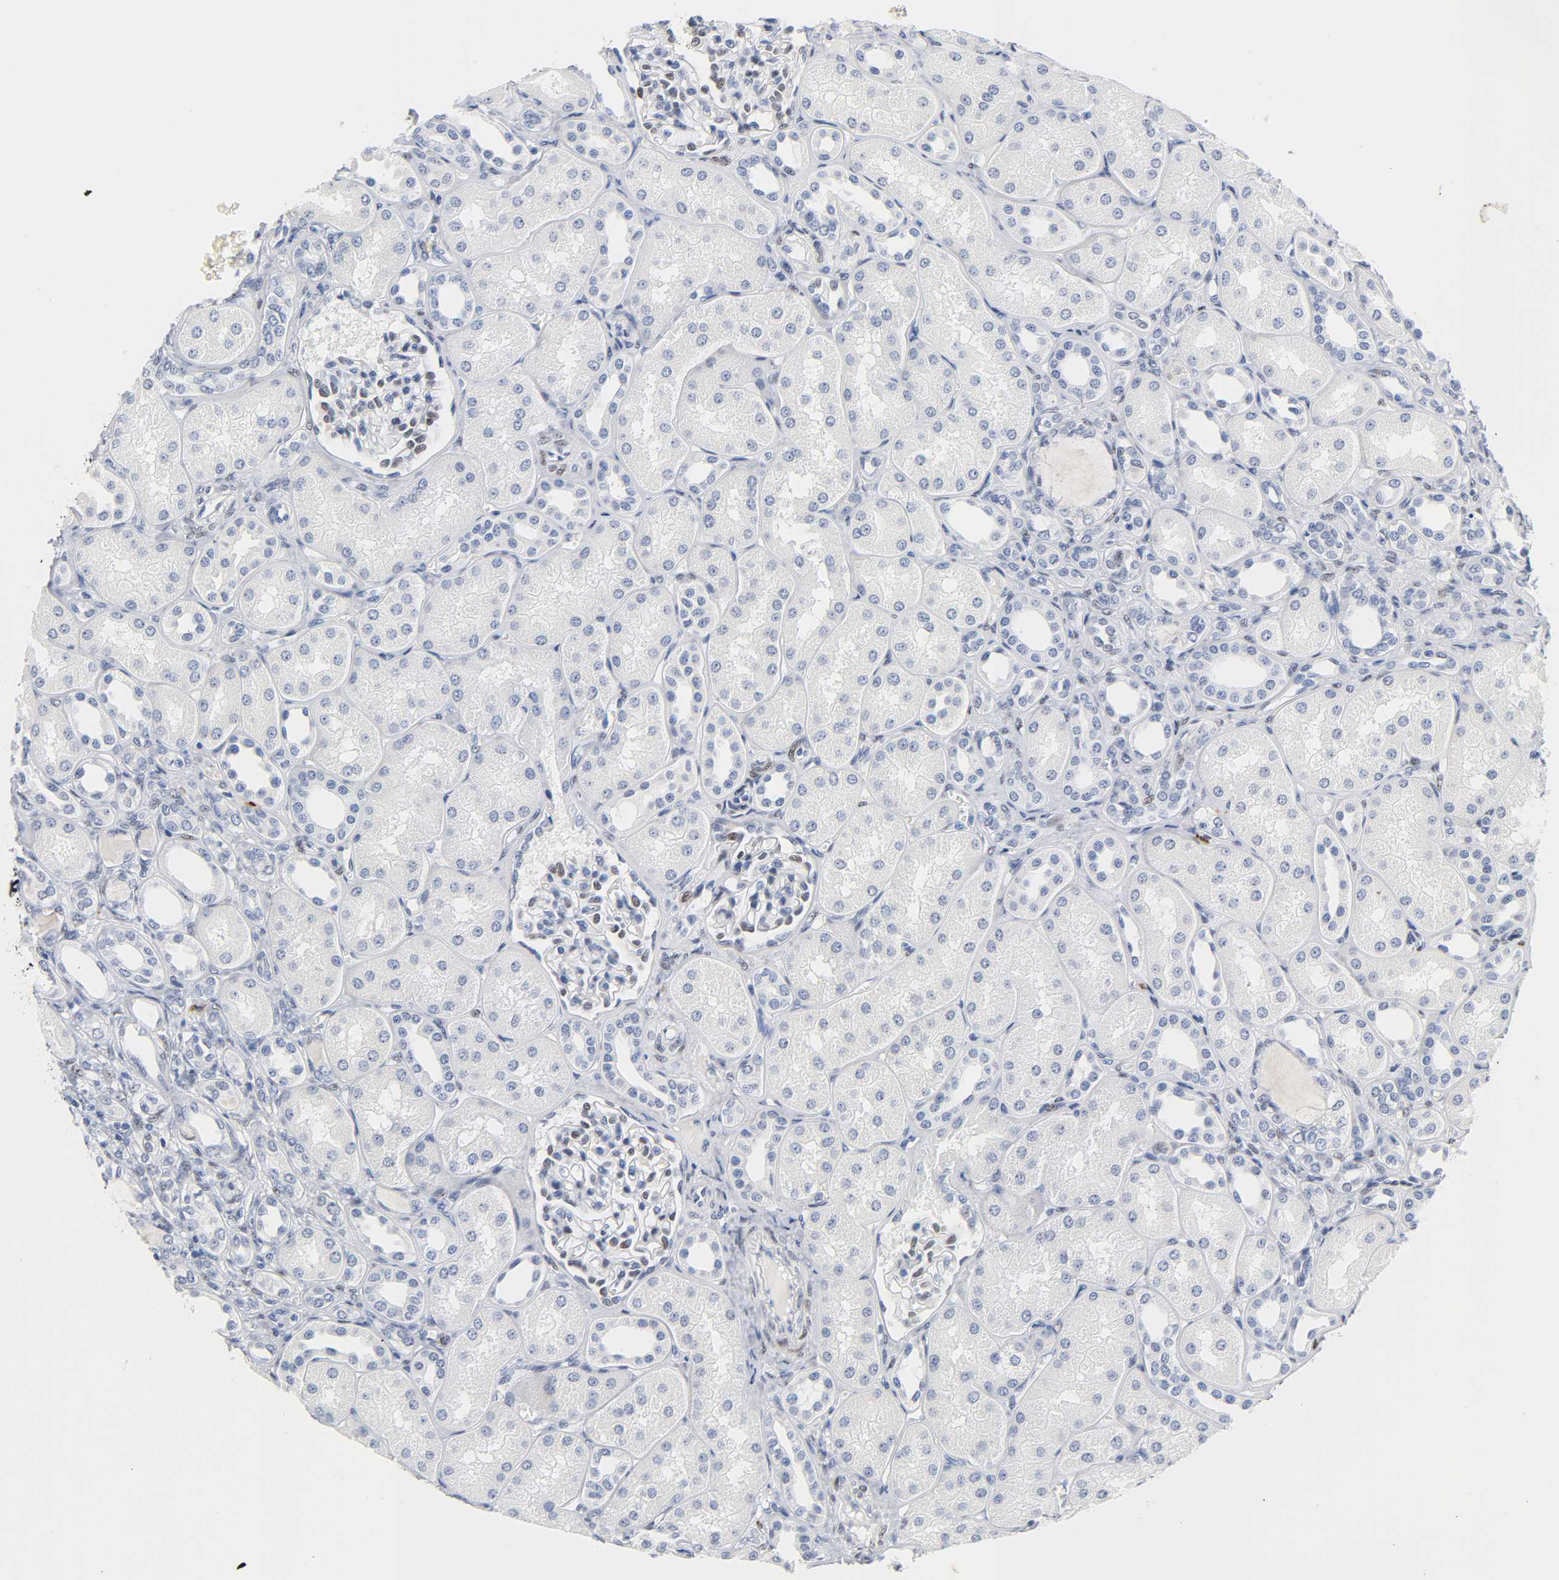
{"staining": {"intensity": "moderate", "quantity": "<25%", "location": "nuclear"}, "tissue": "kidney", "cell_type": "Cells in glomeruli", "image_type": "normal", "snomed": [{"axis": "morphology", "description": "Normal tissue, NOS"}, {"axis": "topography", "description": "Kidney"}], "caption": "IHC image of unremarkable kidney: kidney stained using immunohistochemistry demonstrates low levels of moderate protein expression localized specifically in the nuclear of cells in glomeruli, appearing as a nuclear brown color.", "gene": "NAB2", "patient": {"sex": "male", "age": 7}}